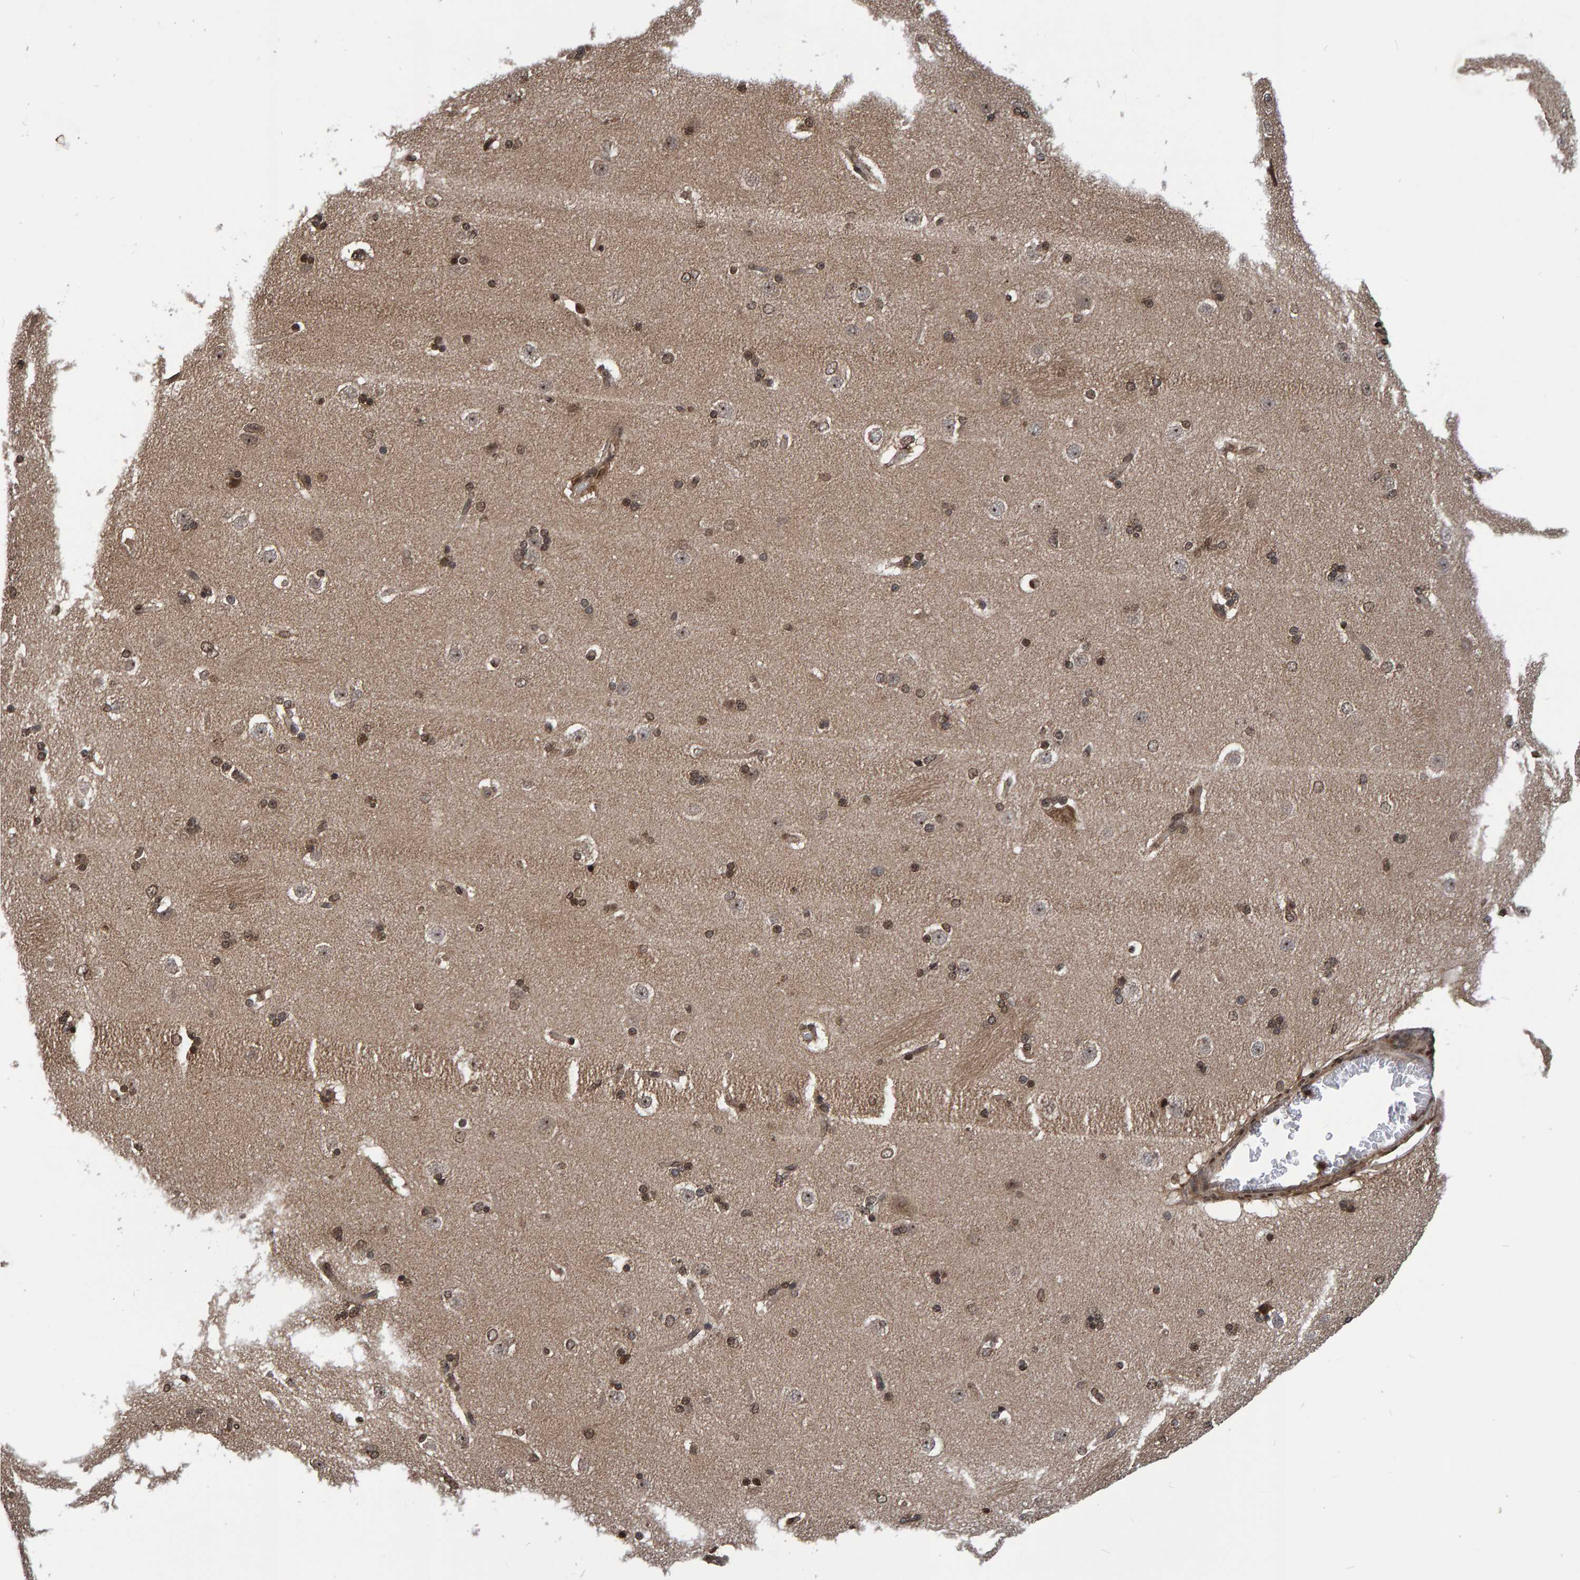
{"staining": {"intensity": "moderate", "quantity": ">75%", "location": "nuclear"}, "tissue": "caudate", "cell_type": "Glial cells", "image_type": "normal", "snomed": [{"axis": "morphology", "description": "Normal tissue, NOS"}, {"axis": "topography", "description": "Lateral ventricle wall"}], "caption": "Caudate stained with a protein marker demonstrates moderate staining in glial cells.", "gene": "GAB2", "patient": {"sex": "female", "age": 19}}